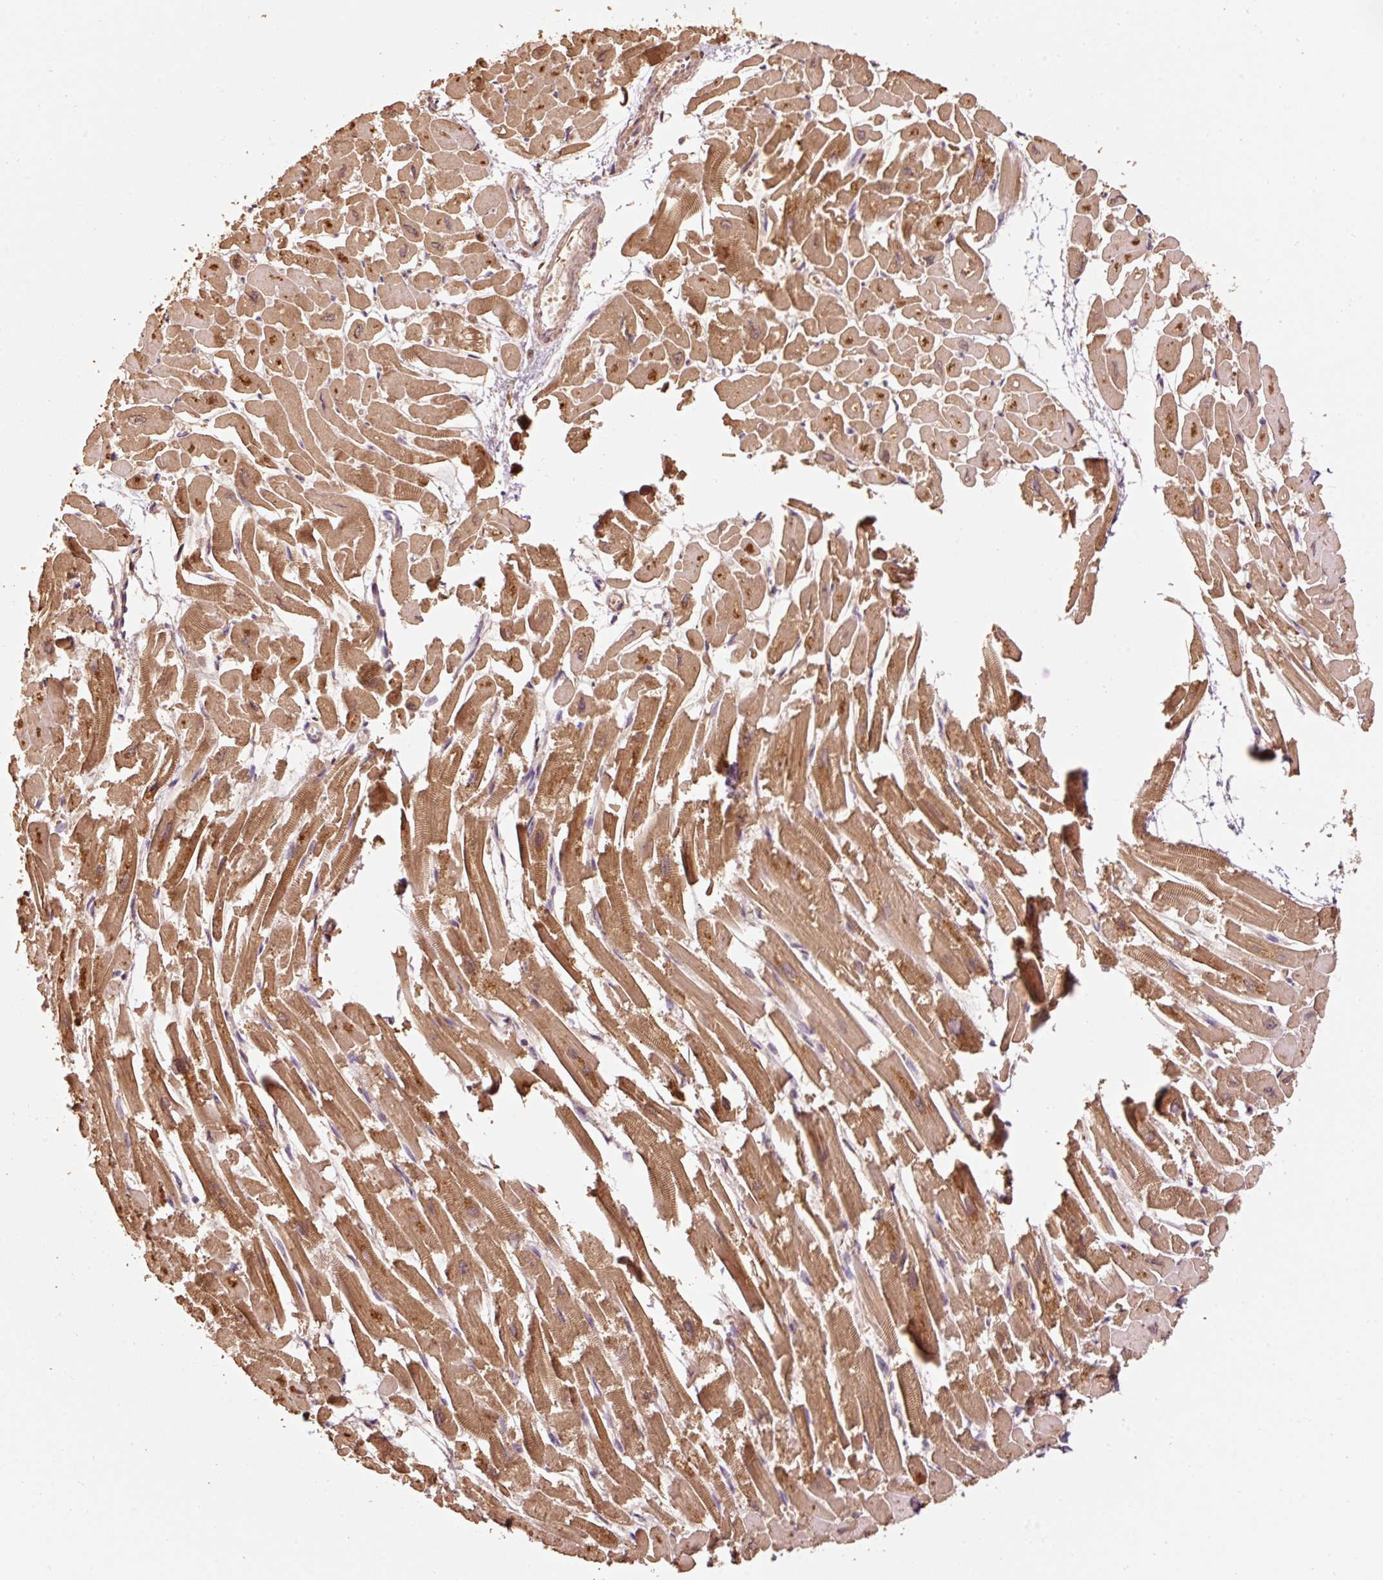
{"staining": {"intensity": "moderate", "quantity": ">75%", "location": "cytoplasmic/membranous"}, "tissue": "heart muscle", "cell_type": "Cardiomyocytes", "image_type": "normal", "snomed": [{"axis": "morphology", "description": "Normal tissue, NOS"}, {"axis": "topography", "description": "Heart"}], "caption": "Brown immunohistochemical staining in benign heart muscle exhibits moderate cytoplasmic/membranous positivity in approximately >75% of cardiomyocytes. (Stains: DAB (3,3'-diaminobenzidine) in brown, nuclei in blue, Microscopy: brightfield microscopy at high magnification).", "gene": "EFHC1", "patient": {"sex": "male", "age": 54}}